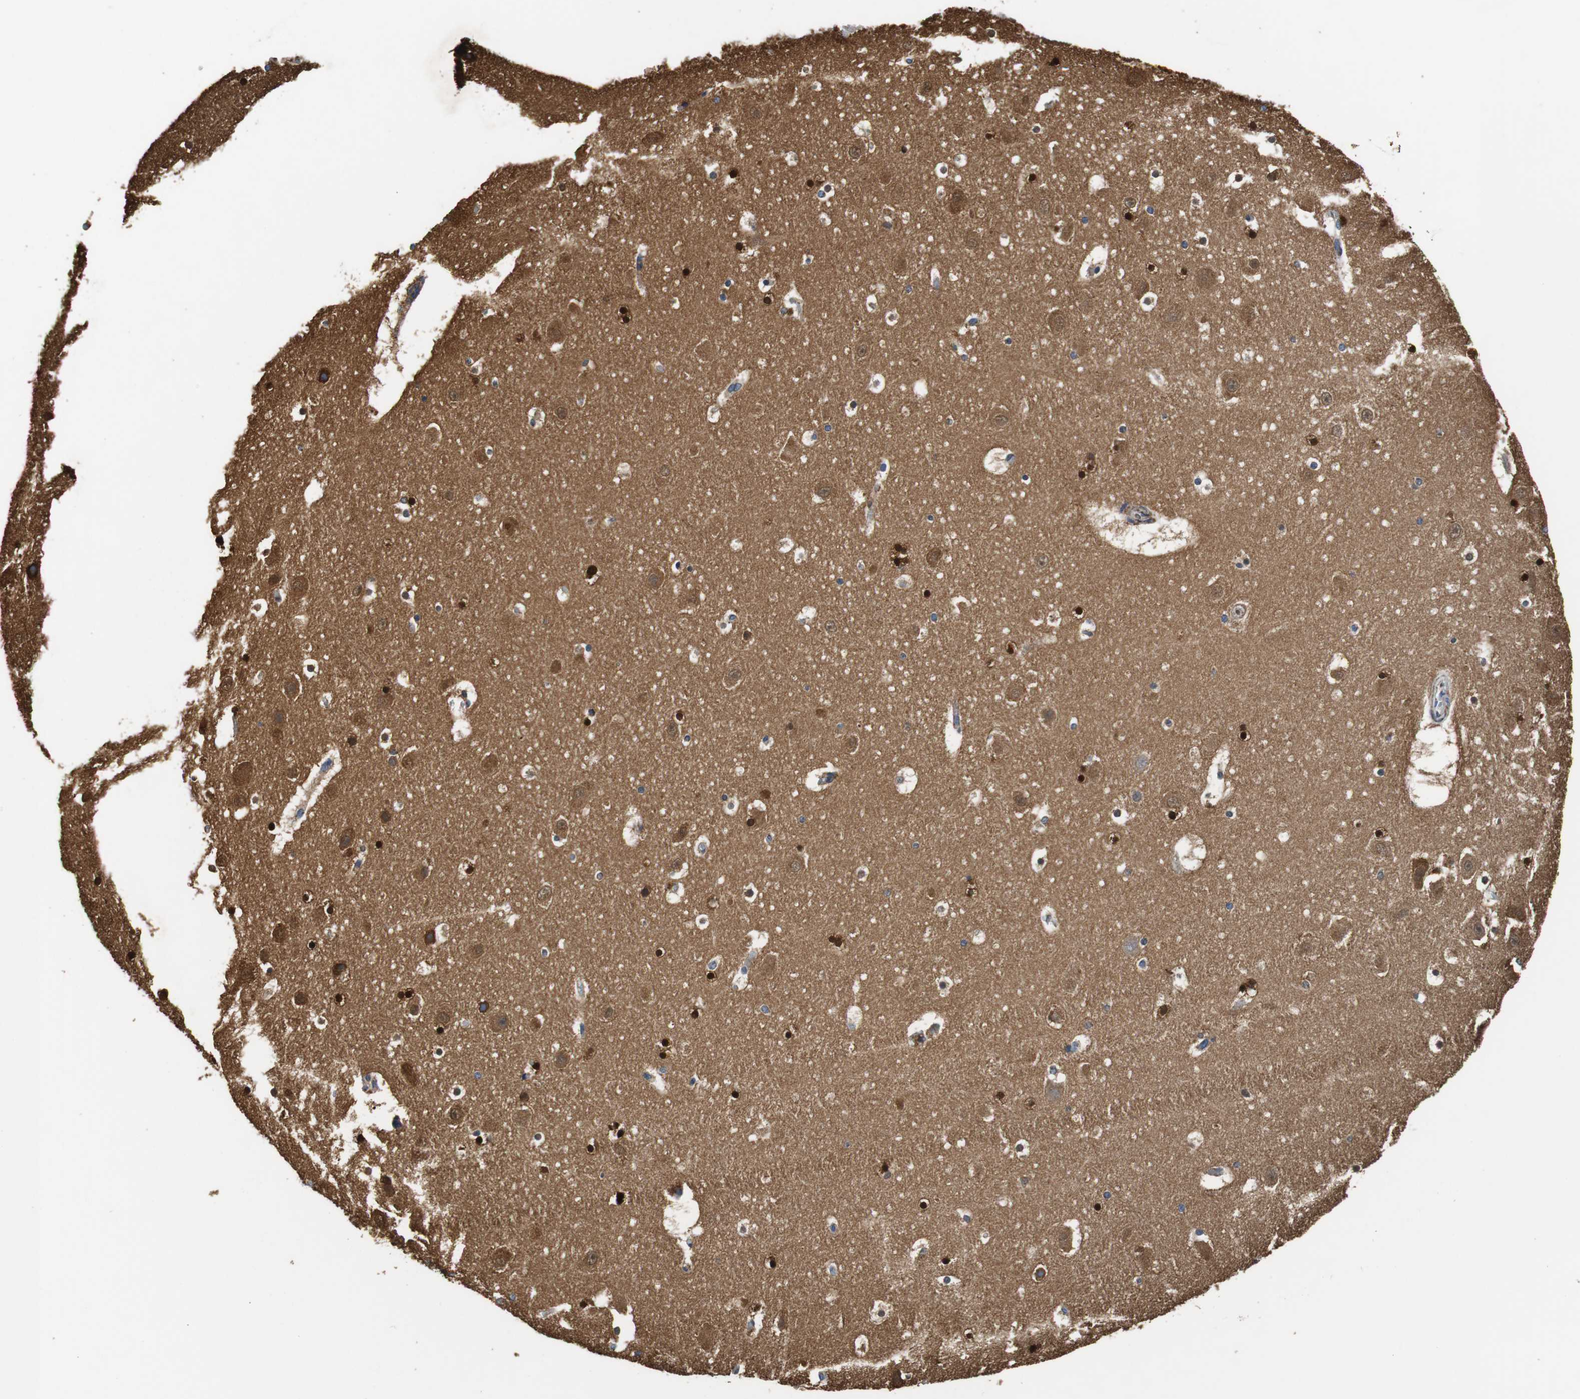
{"staining": {"intensity": "strong", "quantity": ">75%", "location": "cytoplasmic/membranous,nuclear"}, "tissue": "hippocampus", "cell_type": "Glial cells", "image_type": "normal", "snomed": [{"axis": "morphology", "description": "Normal tissue, NOS"}, {"axis": "topography", "description": "Hippocampus"}], "caption": "A high amount of strong cytoplasmic/membranous,nuclear staining is identified in about >75% of glial cells in benign hippocampus.", "gene": "GSTK1", "patient": {"sex": "male", "age": 45}}